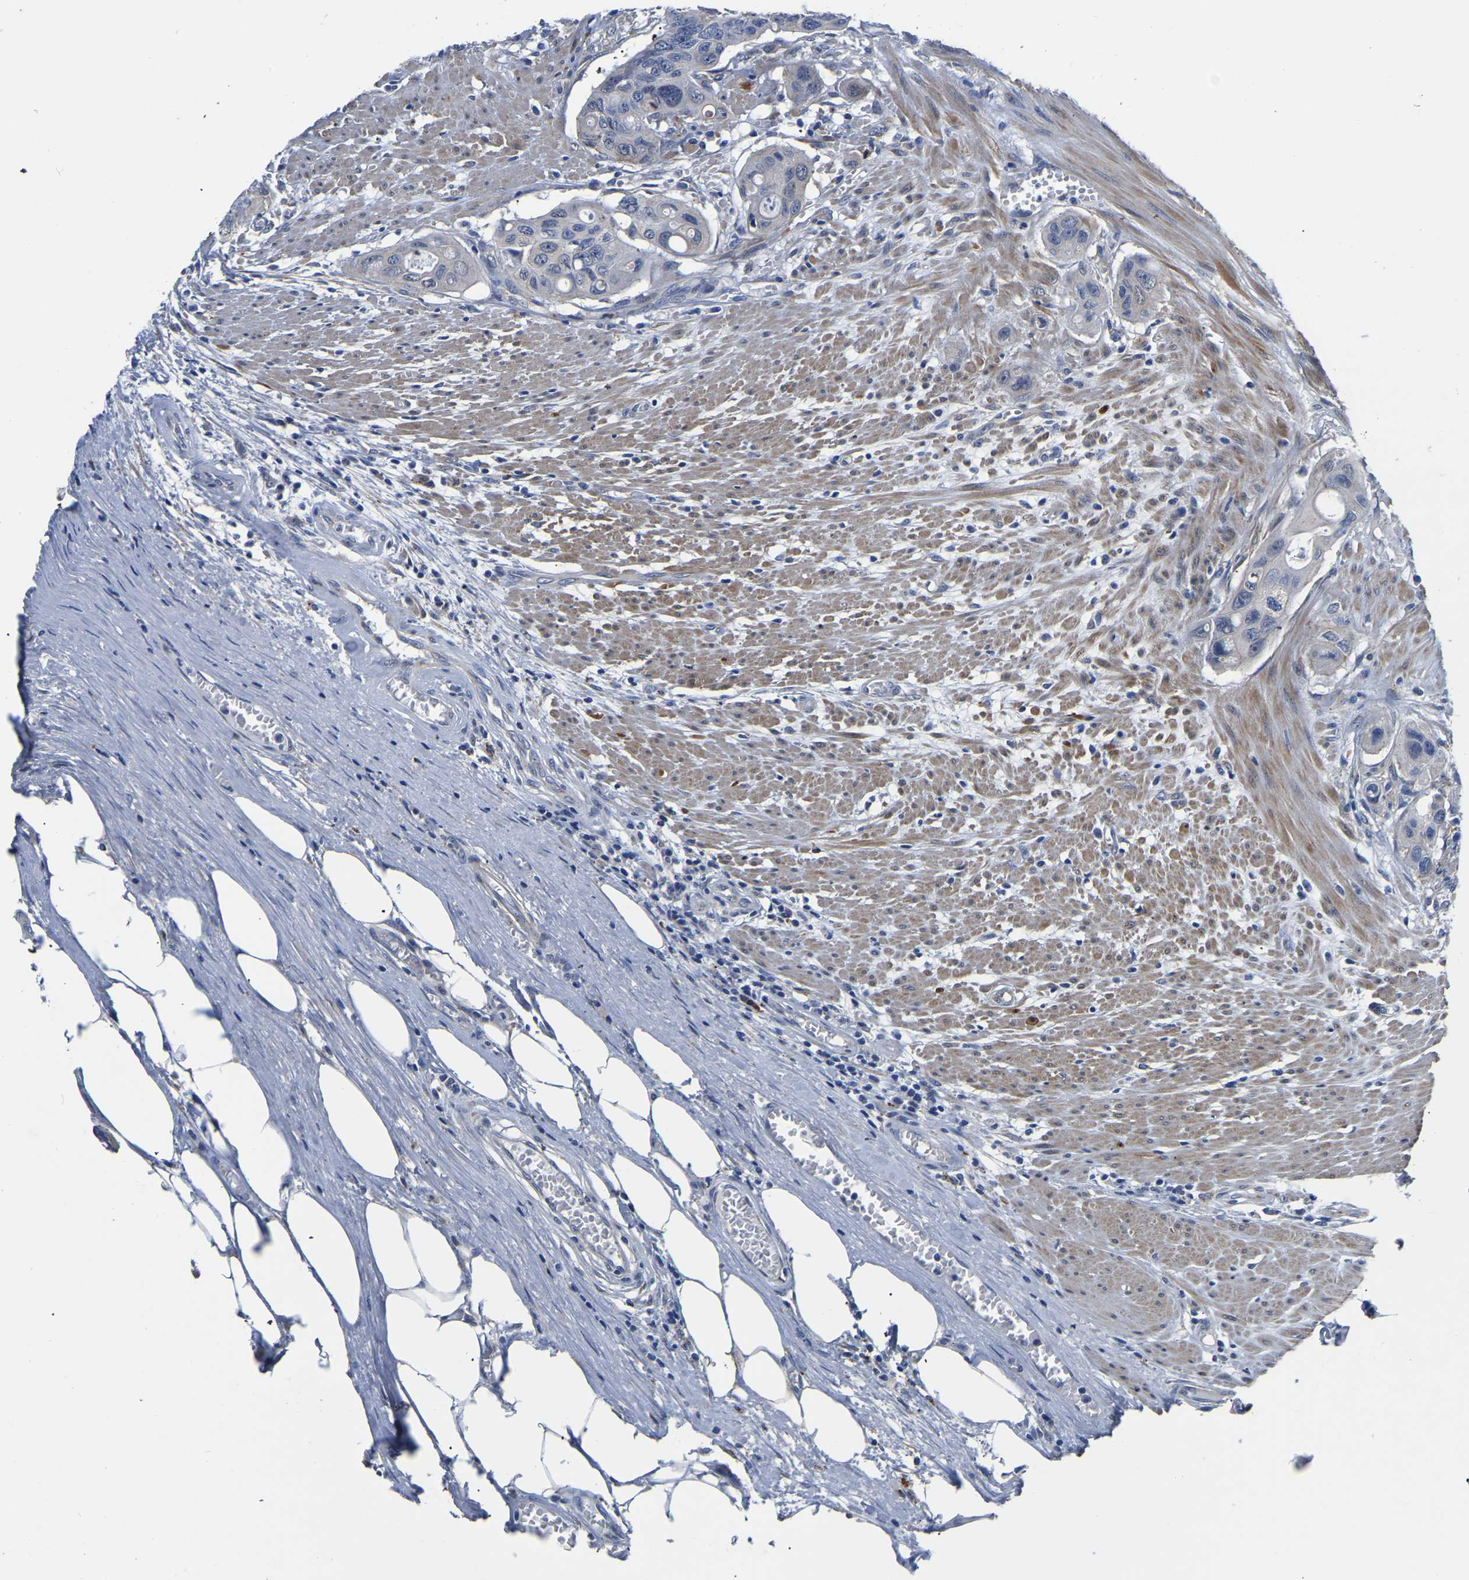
{"staining": {"intensity": "negative", "quantity": "none", "location": "none"}, "tissue": "colorectal cancer", "cell_type": "Tumor cells", "image_type": "cancer", "snomed": [{"axis": "morphology", "description": "Adenocarcinoma, NOS"}, {"axis": "topography", "description": "Colon"}], "caption": "Tumor cells are negative for brown protein staining in adenocarcinoma (colorectal).", "gene": "PDLIM7", "patient": {"sex": "female", "age": 57}}